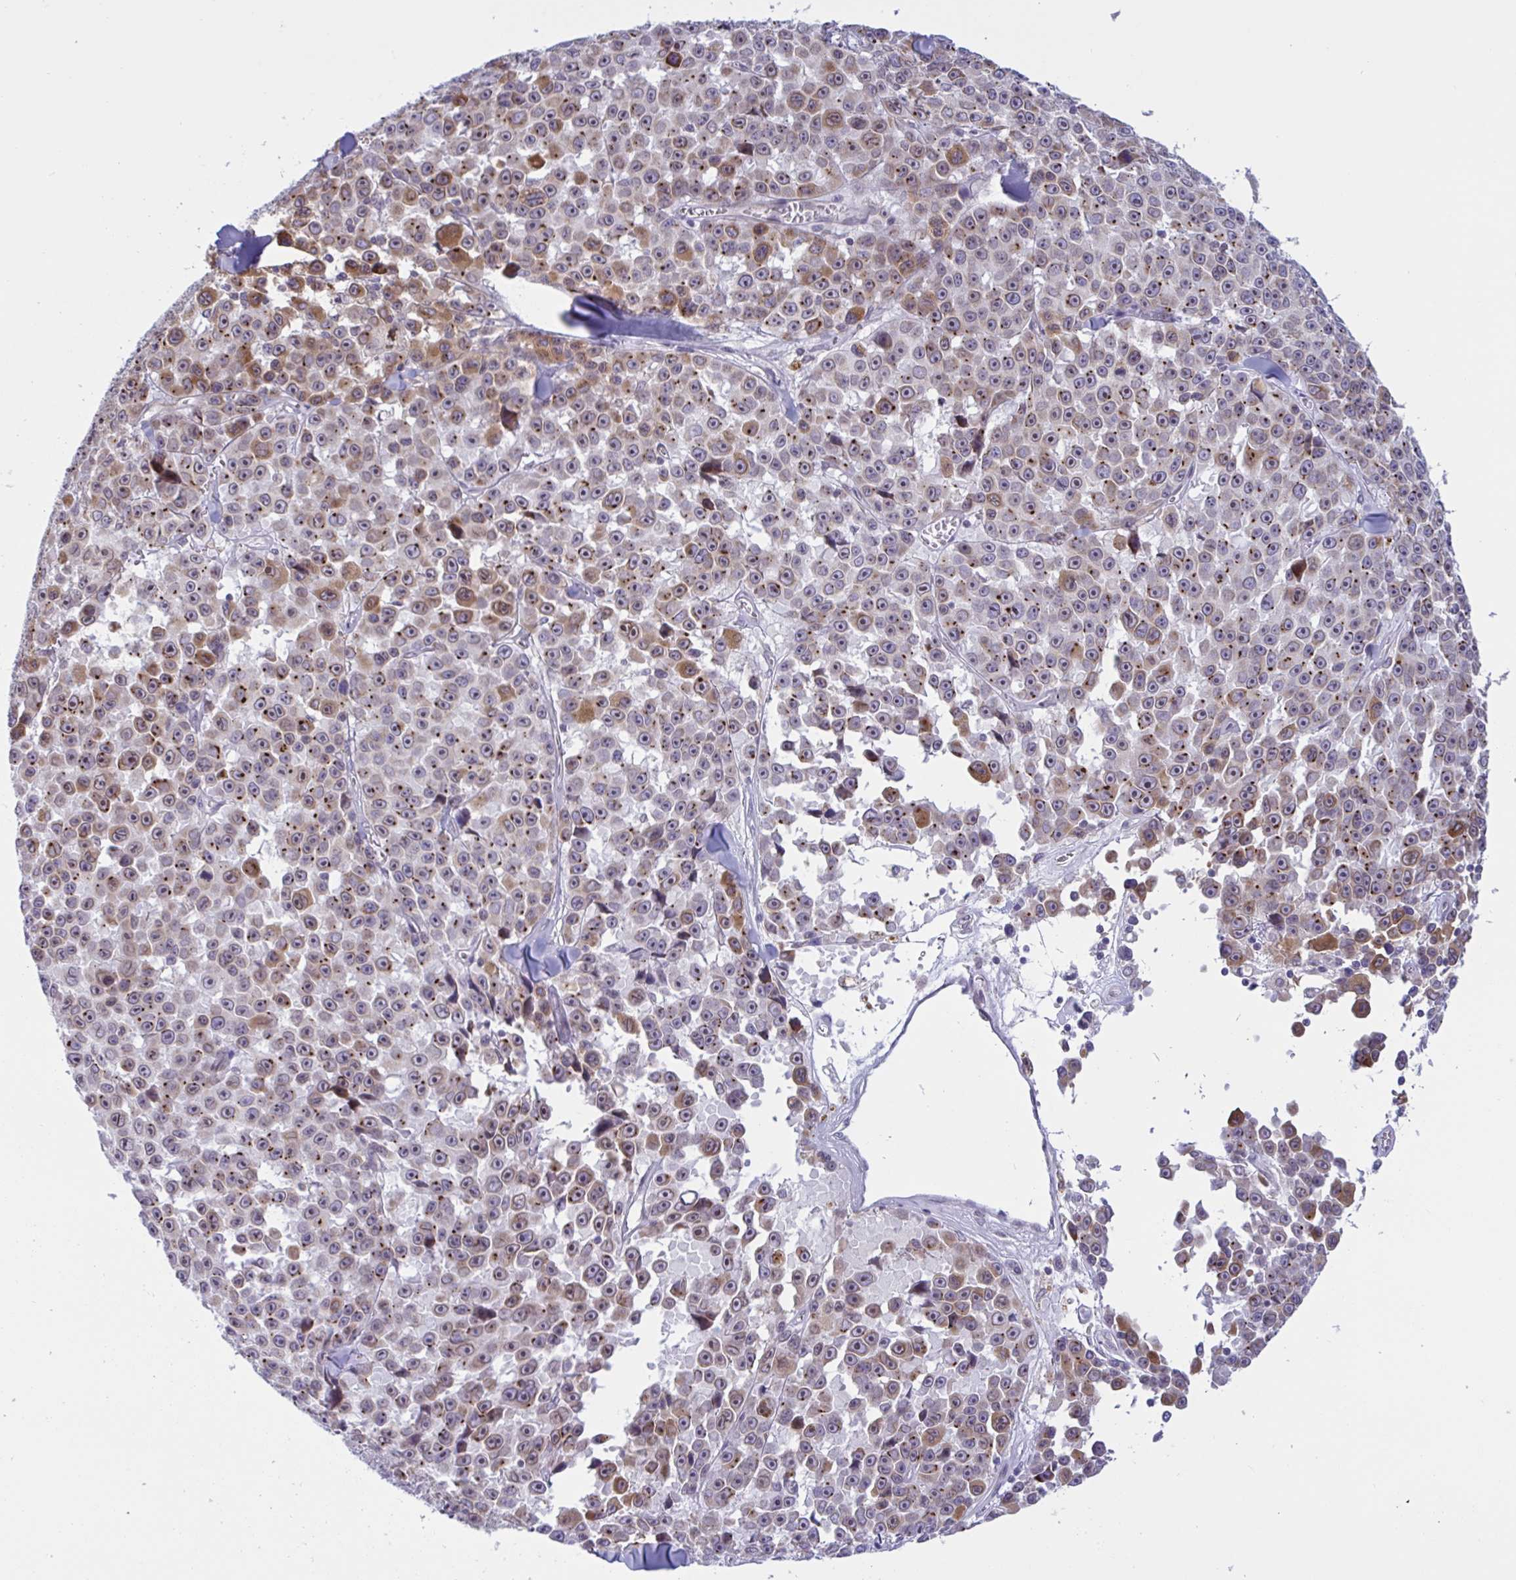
{"staining": {"intensity": "moderate", "quantity": "25%-75%", "location": "cytoplasmic/membranous"}, "tissue": "melanoma", "cell_type": "Tumor cells", "image_type": "cancer", "snomed": [{"axis": "morphology", "description": "Malignant melanoma, NOS"}, {"axis": "topography", "description": "Skin"}], "caption": "Malignant melanoma tissue reveals moderate cytoplasmic/membranous positivity in approximately 25%-75% of tumor cells, visualized by immunohistochemistry.", "gene": "DOCK11", "patient": {"sex": "female", "age": 66}}